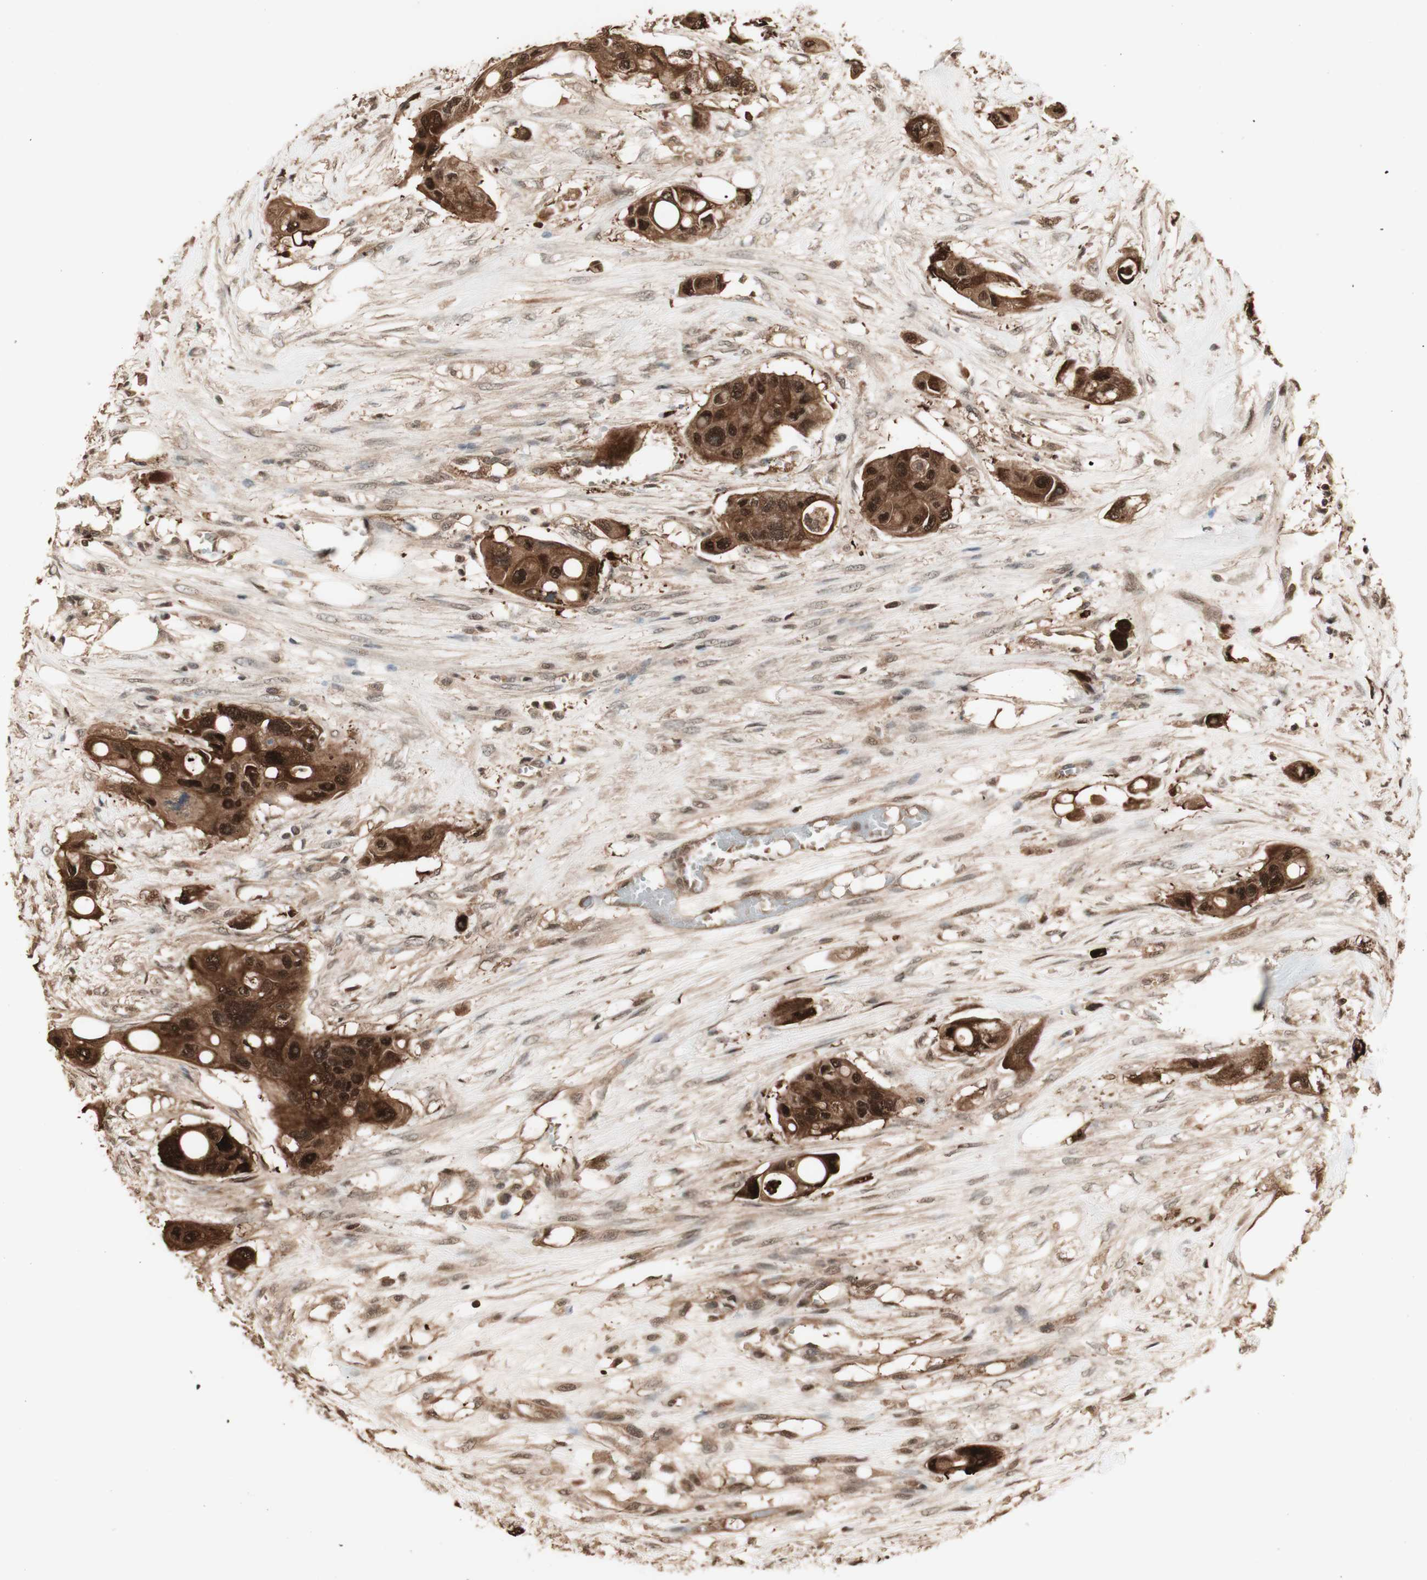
{"staining": {"intensity": "strong", "quantity": ">75%", "location": "cytoplasmic/membranous,nuclear"}, "tissue": "colorectal cancer", "cell_type": "Tumor cells", "image_type": "cancer", "snomed": [{"axis": "morphology", "description": "Adenocarcinoma, NOS"}, {"axis": "topography", "description": "Colon"}], "caption": "Colorectal adenocarcinoma stained with a brown dye displays strong cytoplasmic/membranous and nuclear positive staining in approximately >75% of tumor cells.", "gene": "YWHAB", "patient": {"sex": "female", "age": 57}}